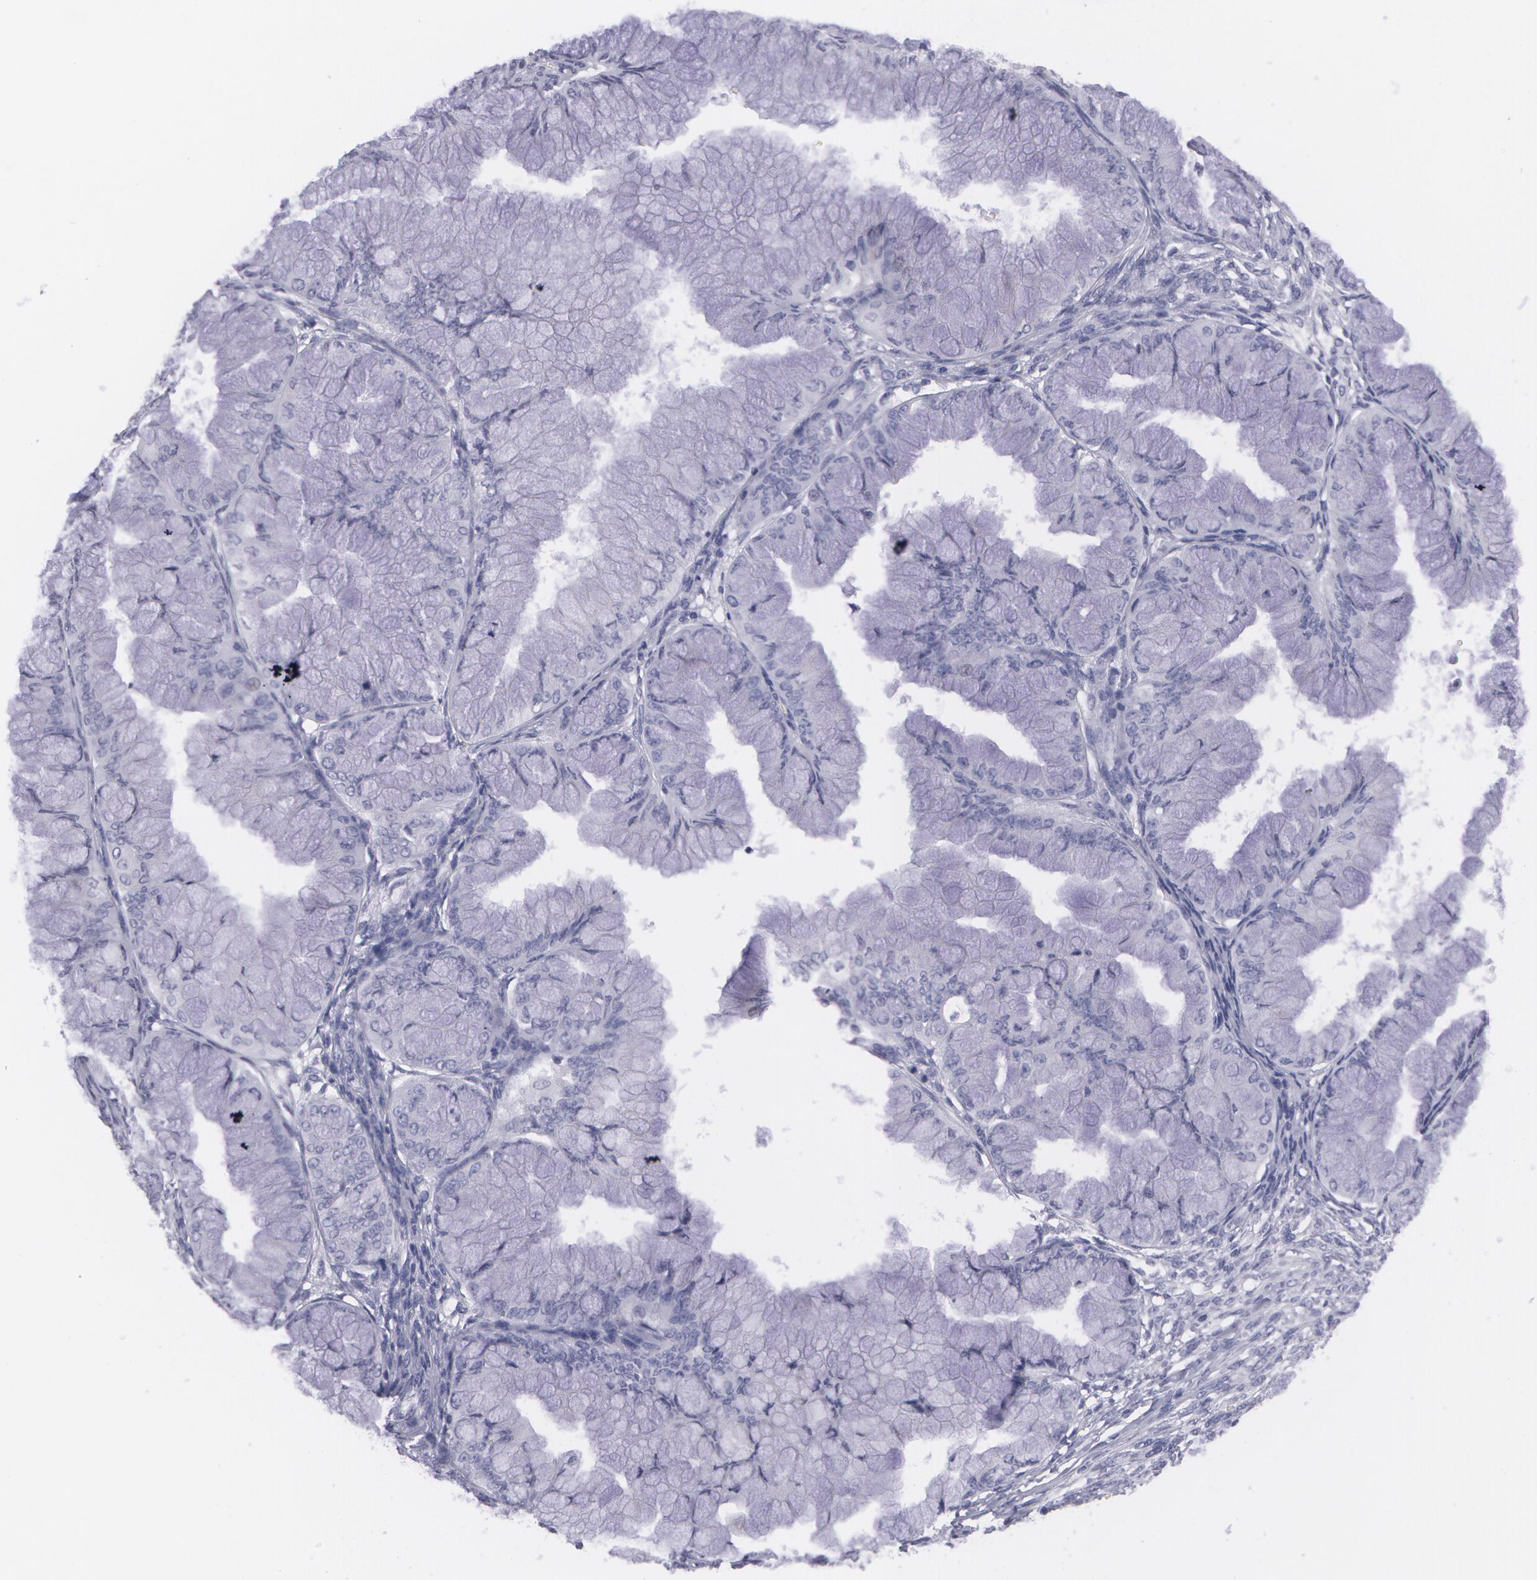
{"staining": {"intensity": "negative", "quantity": "none", "location": "none"}, "tissue": "ovarian cancer", "cell_type": "Tumor cells", "image_type": "cancer", "snomed": [{"axis": "morphology", "description": "Cystadenocarcinoma, mucinous, NOS"}, {"axis": "topography", "description": "Ovary"}], "caption": "The micrograph displays no significant expression in tumor cells of ovarian cancer (mucinous cystadenocarcinoma). (Brightfield microscopy of DAB (3,3'-diaminobenzidine) immunohistochemistry (IHC) at high magnification).", "gene": "AMACR", "patient": {"sex": "female", "age": 63}}